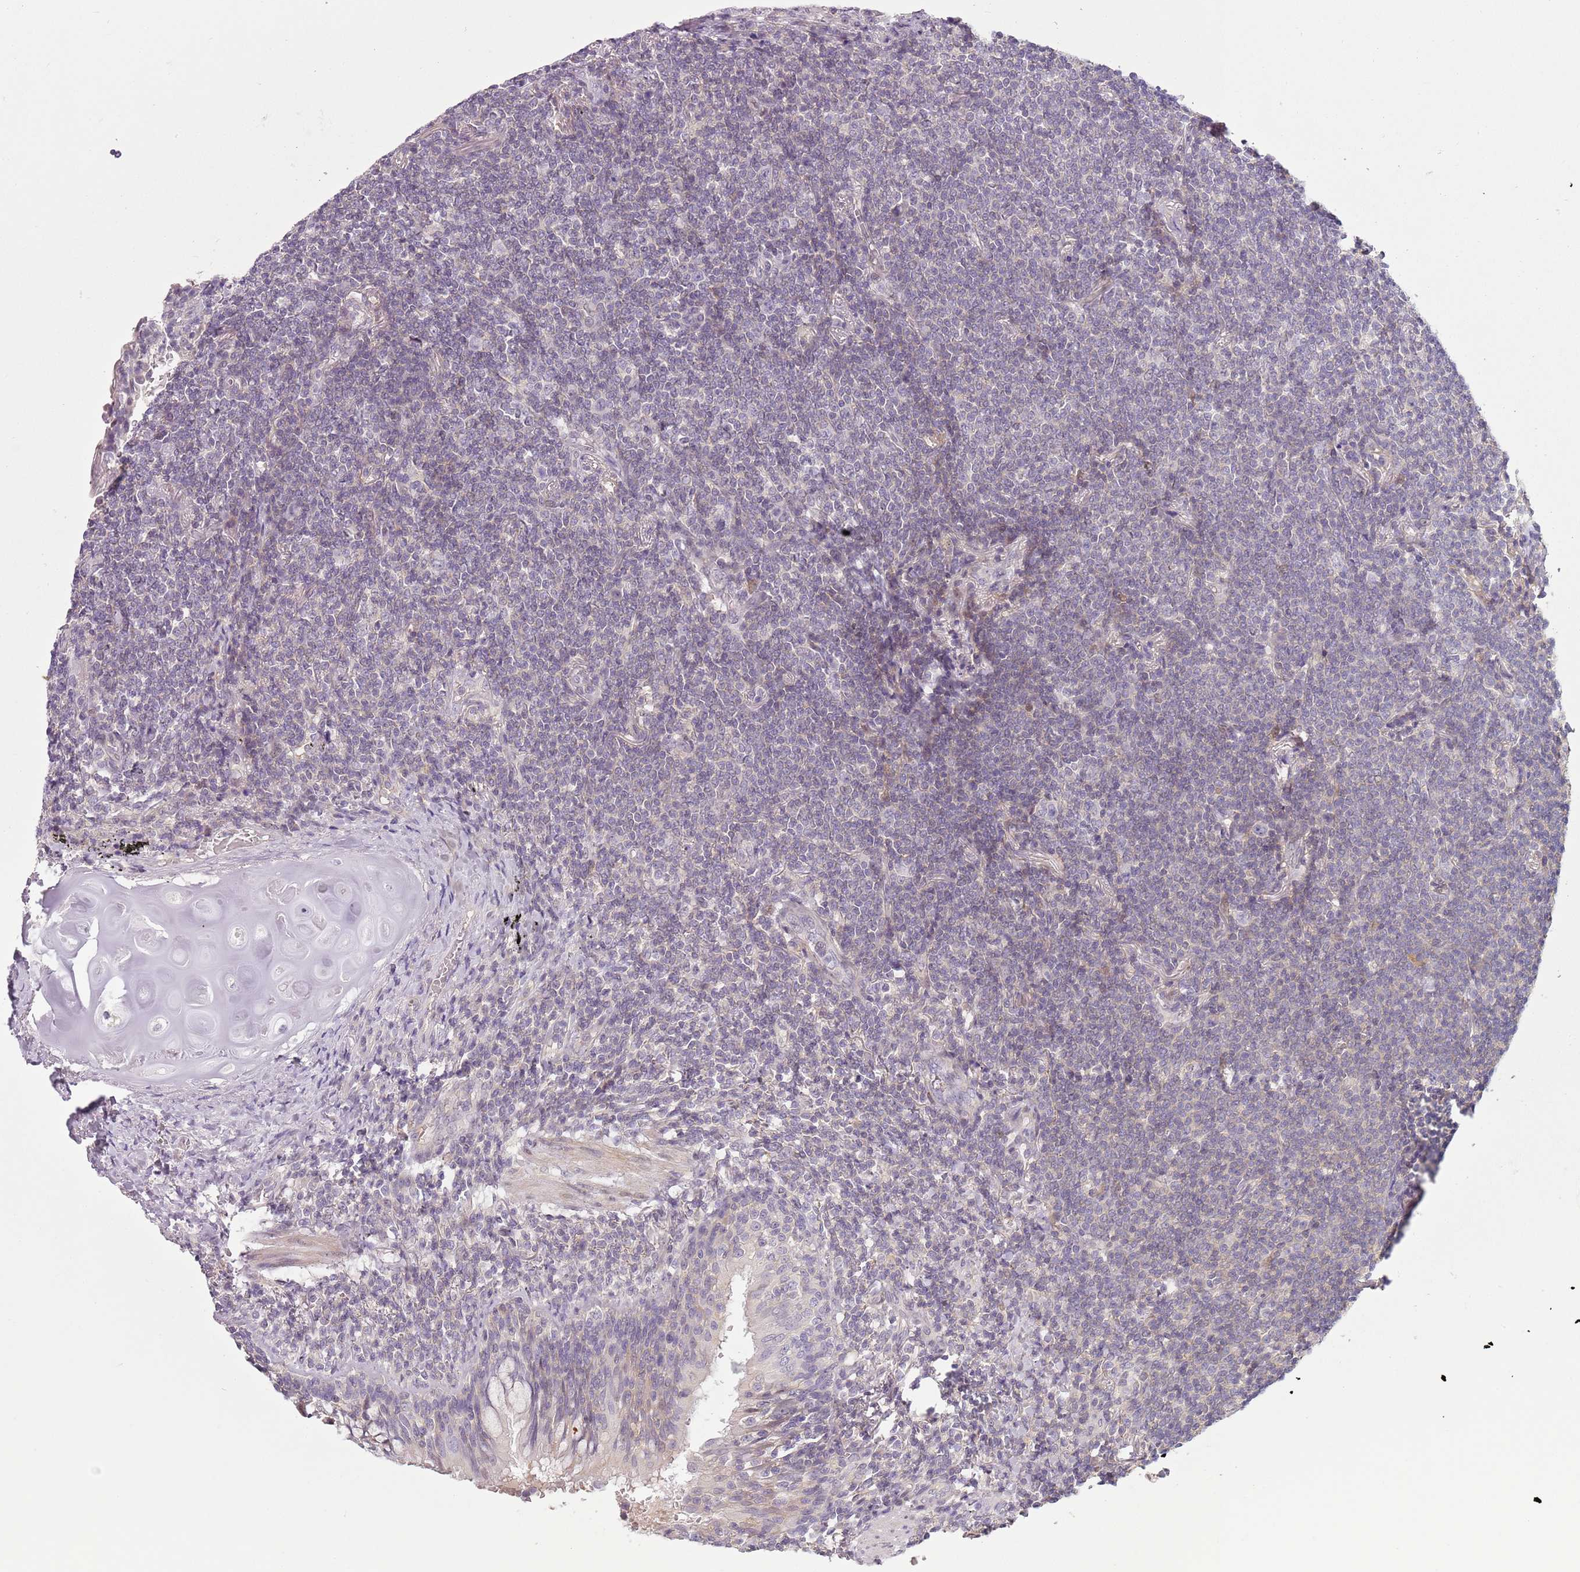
{"staining": {"intensity": "negative", "quantity": "none", "location": "none"}, "tissue": "lymphoma", "cell_type": "Tumor cells", "image_type": "cancer", "snomed": [{"axis": "morphology", "description": "Malignant lymphoma, non-Hodgkin's type, Low grade"}, {"axis": "topography", "description": "Lung"}], "caption": "An IHC photomicrograph of low-grade malignant lymphoma, non-Hodgkin's type is shown. There is no staining in tumor cells of low-grade malignant lymphoma, non-Hodgkin's type. (DAB (3,3'-diaminobenzidine) IHC, high magnification).", "gene": "DEFB116", "patient": {"sex": "female", "age": 71}}